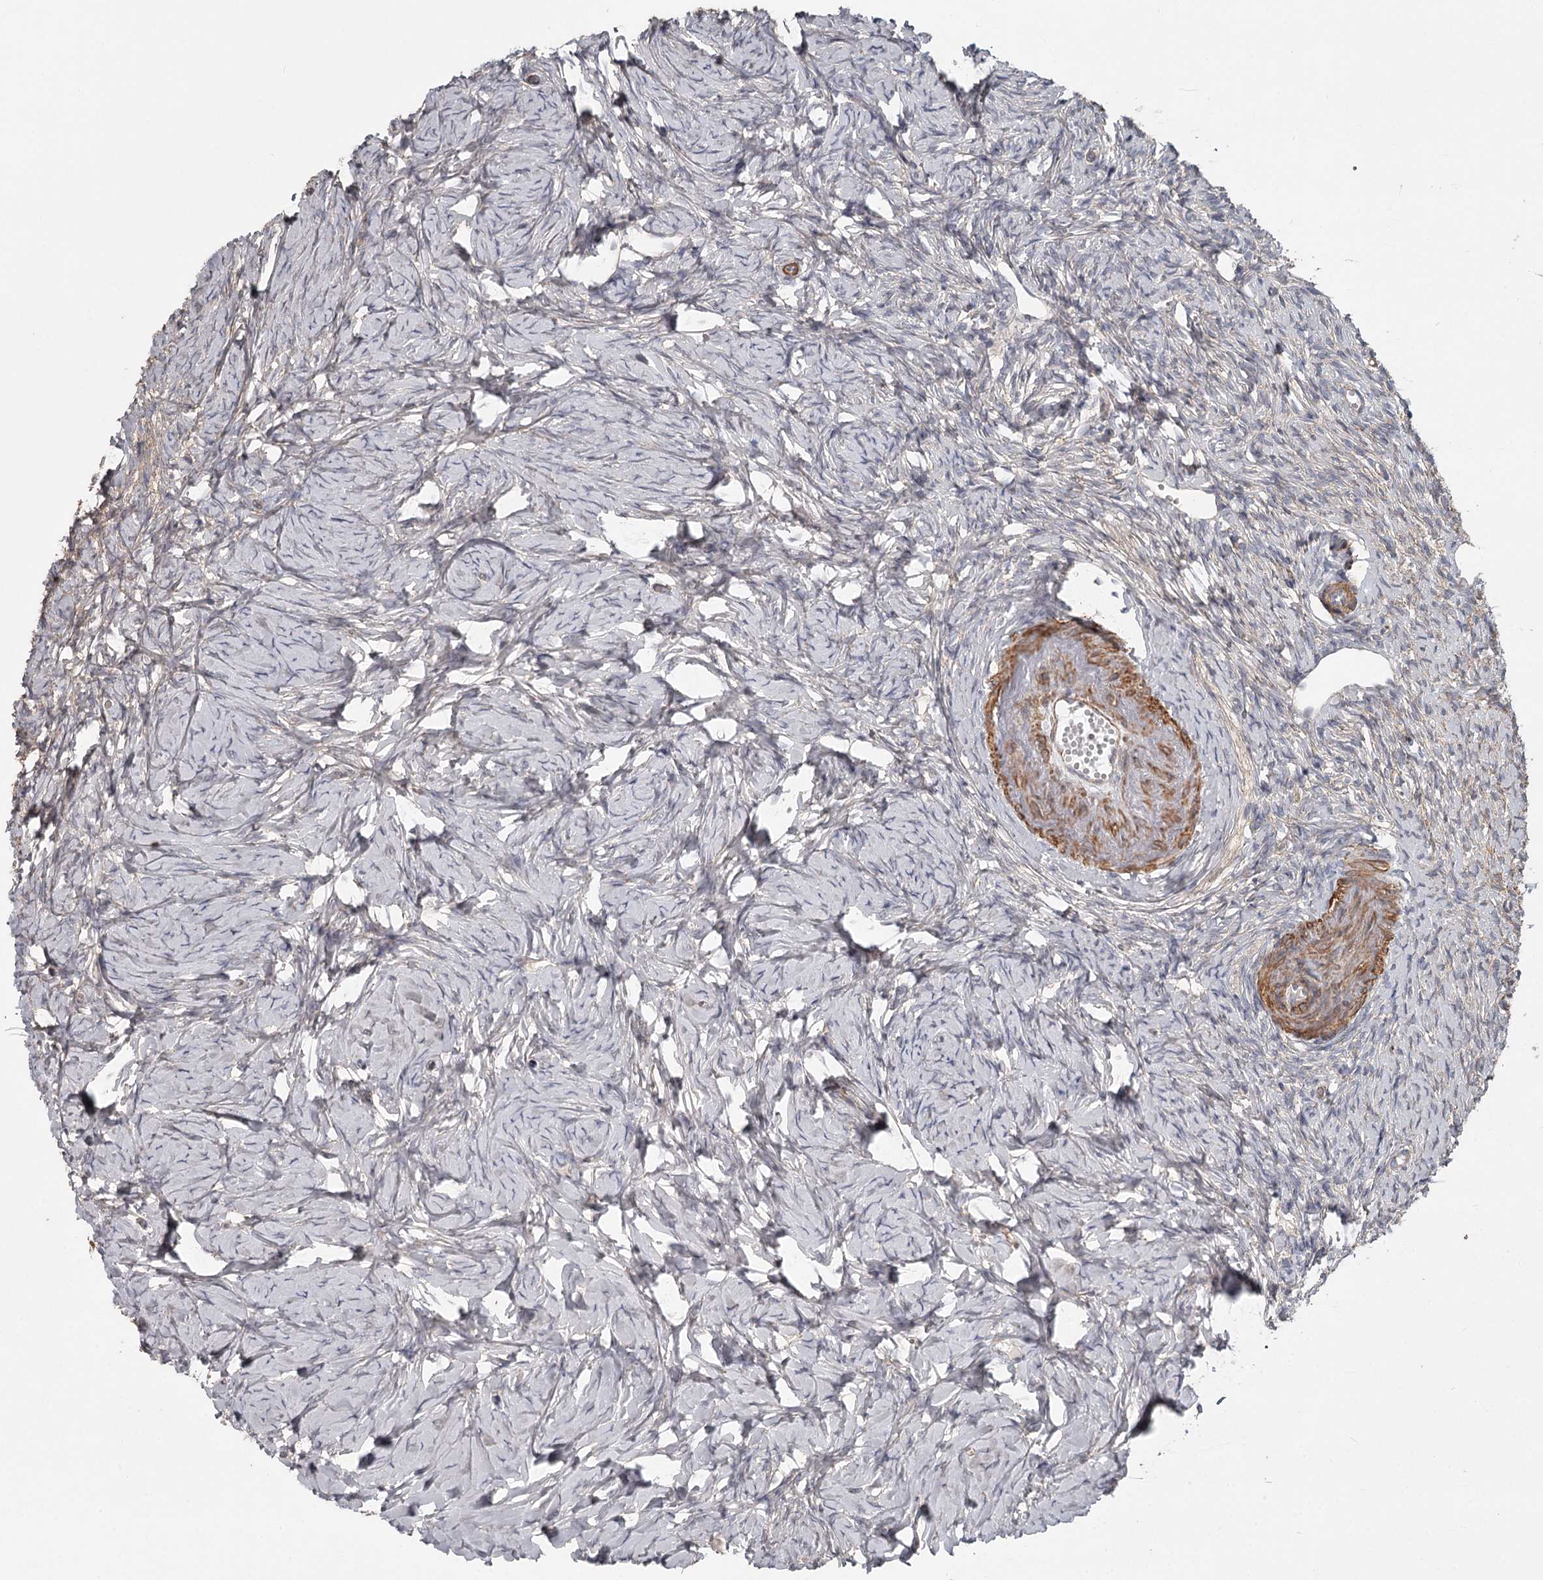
{"staining": {"intensity": "negative", "quantity": "none", "location": "none"}, "tissue": "ovary", "cell_type": "Ovarian stroma cells", "image_type": "normal", "snomed": [{"axis": "morphology", "description": "Normal tissue, NOS"}, {"axis": "topography", "description": "Ovary"}], "caption": "Ovarian stroma cells show no significant protein staining in normal ovary. The staining is performed using DAB brown chromogen with nuclei counter-stained in using hematoxylin.", "gene": "DHRS9", "patient": {"sex": "female", "age": 51}}